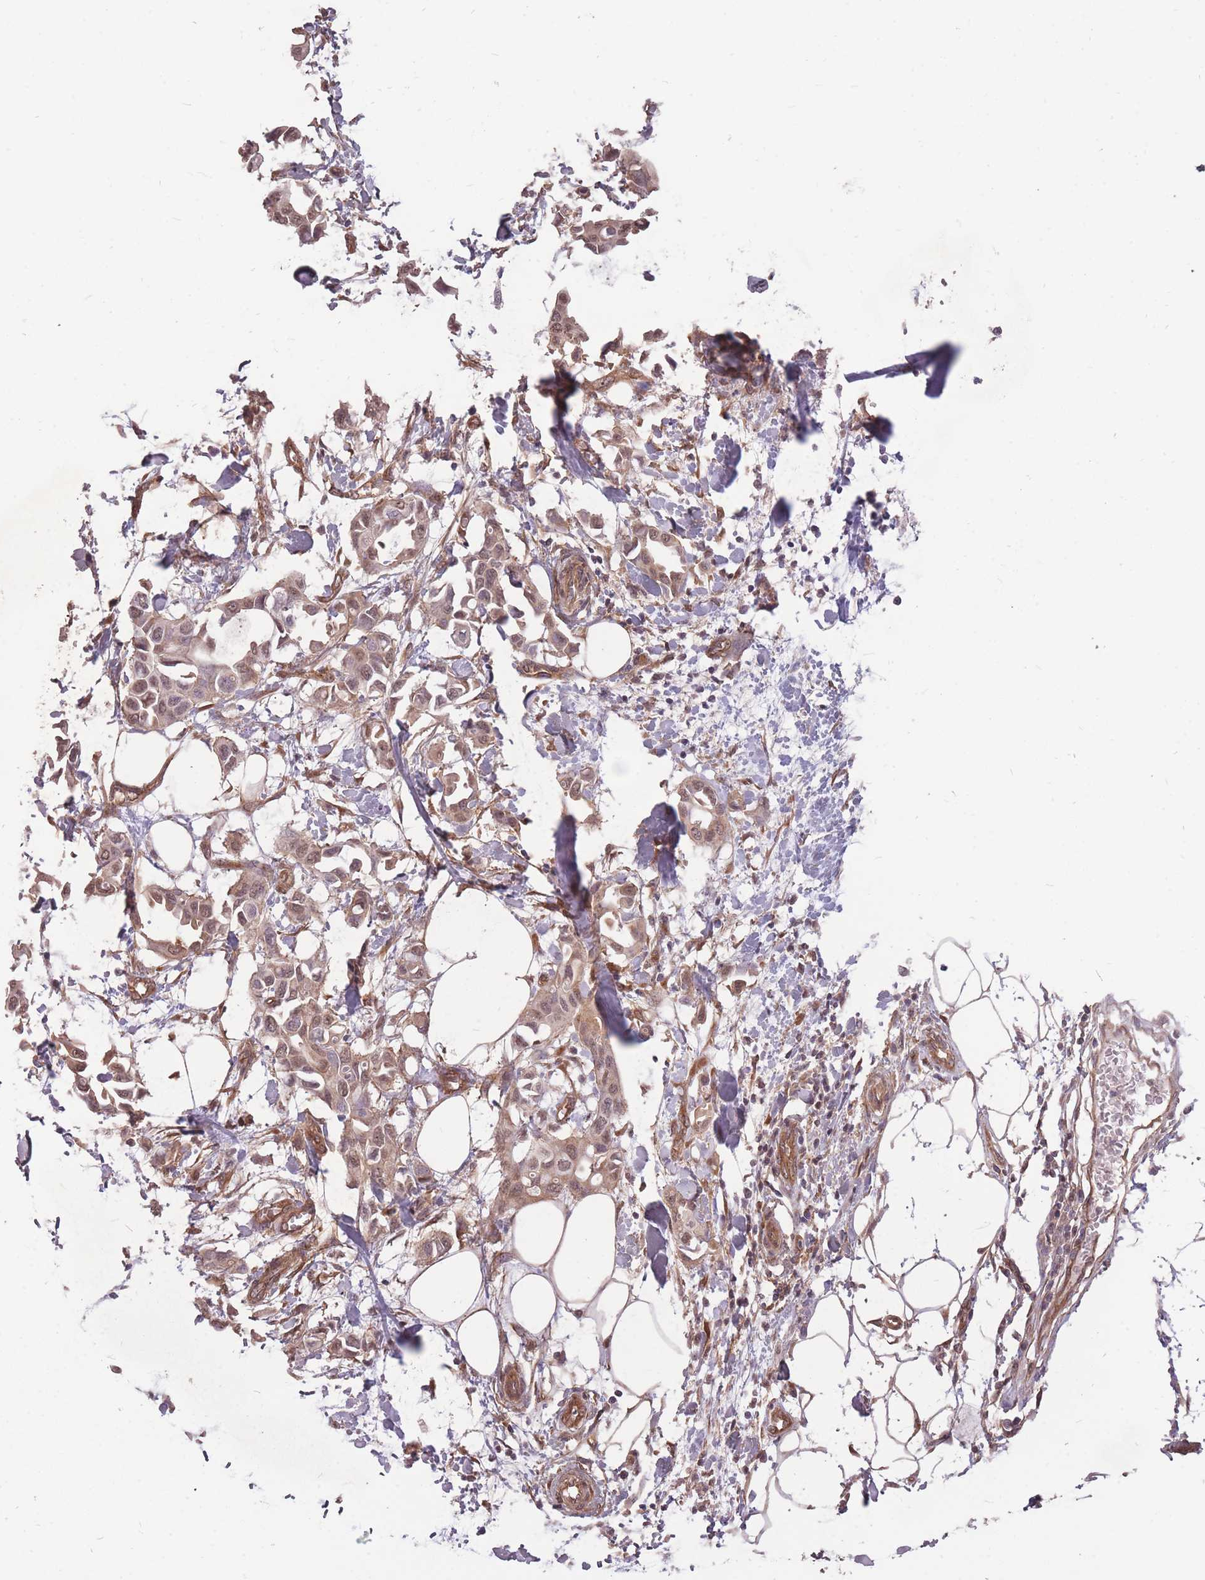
{"staining": {"intensity": "weak", "quantity": ">75%", "location": "cytoplasmic/membranous,nuclear"}, "tissue": "breast cancer", "cell_type": "Tumor cells", "image_type": "cancer", "snomed": [{"axis": "morphology", "description": "Duct carcinoma"}, {"axis": "topography", "description": "Breast"}], "caption": "Approximately >75% of tumor cells in breast intraductal carcinoma exhibit weak cytoplasmic/membranous and nuclear protein positivity as visualized by brown immunohistochemical staining.", "gene": "DYNC1LI2", "patient": {"sex": "female", "age": 41}}